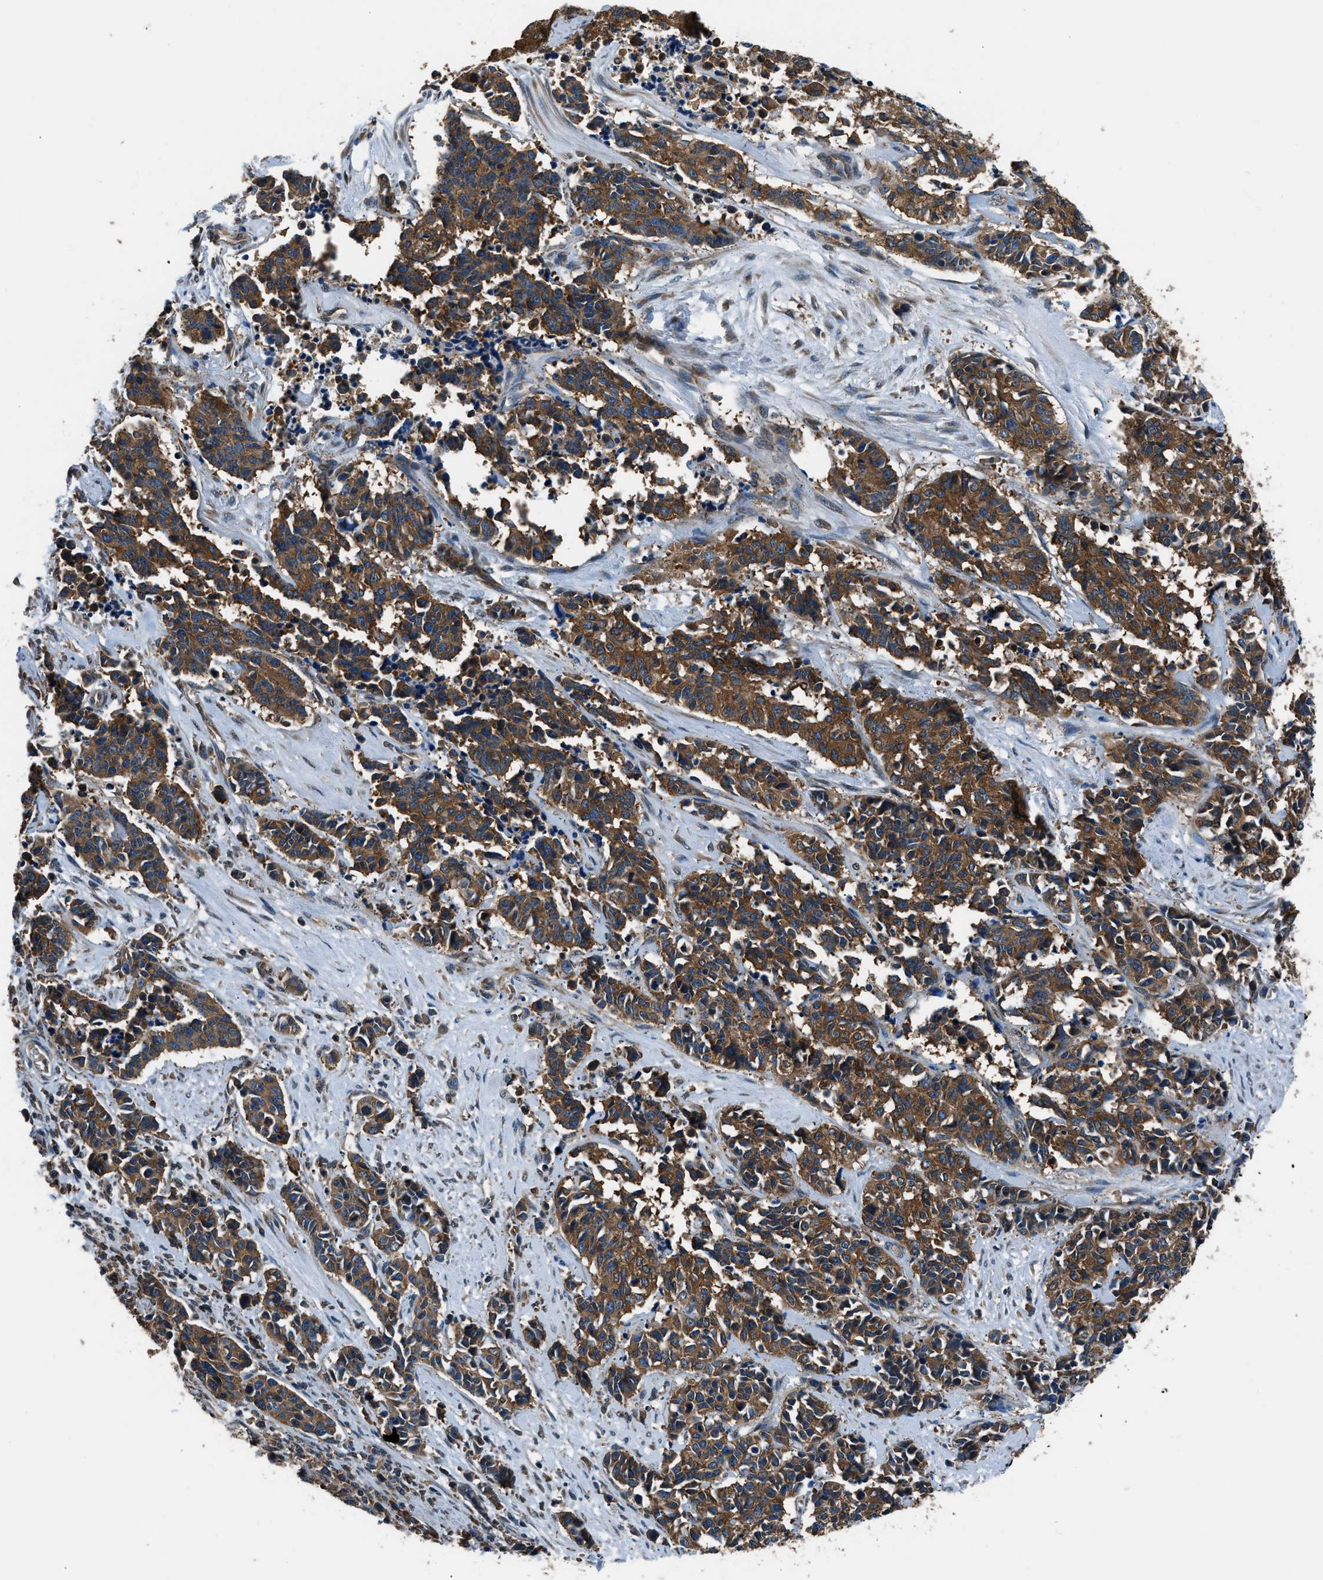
{"staining": {"intensity": "moderate", "quantity": ">75%", "location": "cytoplasmic/membranous"}, "tissue": "cervical cancer", "cell_type": "Tumor cells", "image_type": "cancer", "snomed": [{"axis": "morphology", "description": "Squamous cell carcinoma, NOS"}, {"axis": "topography", "description": "Cervix"}], "caption": "Cervical cancer (squamous cell carcinoma) tissue shows moderate cytoplasmic/membranous positivity in approximately >75% of tumor cells, visualized by immunohistochemistry.", "gene": "ARFGAP2", "patient": {"sex": "female", "age": 35}}